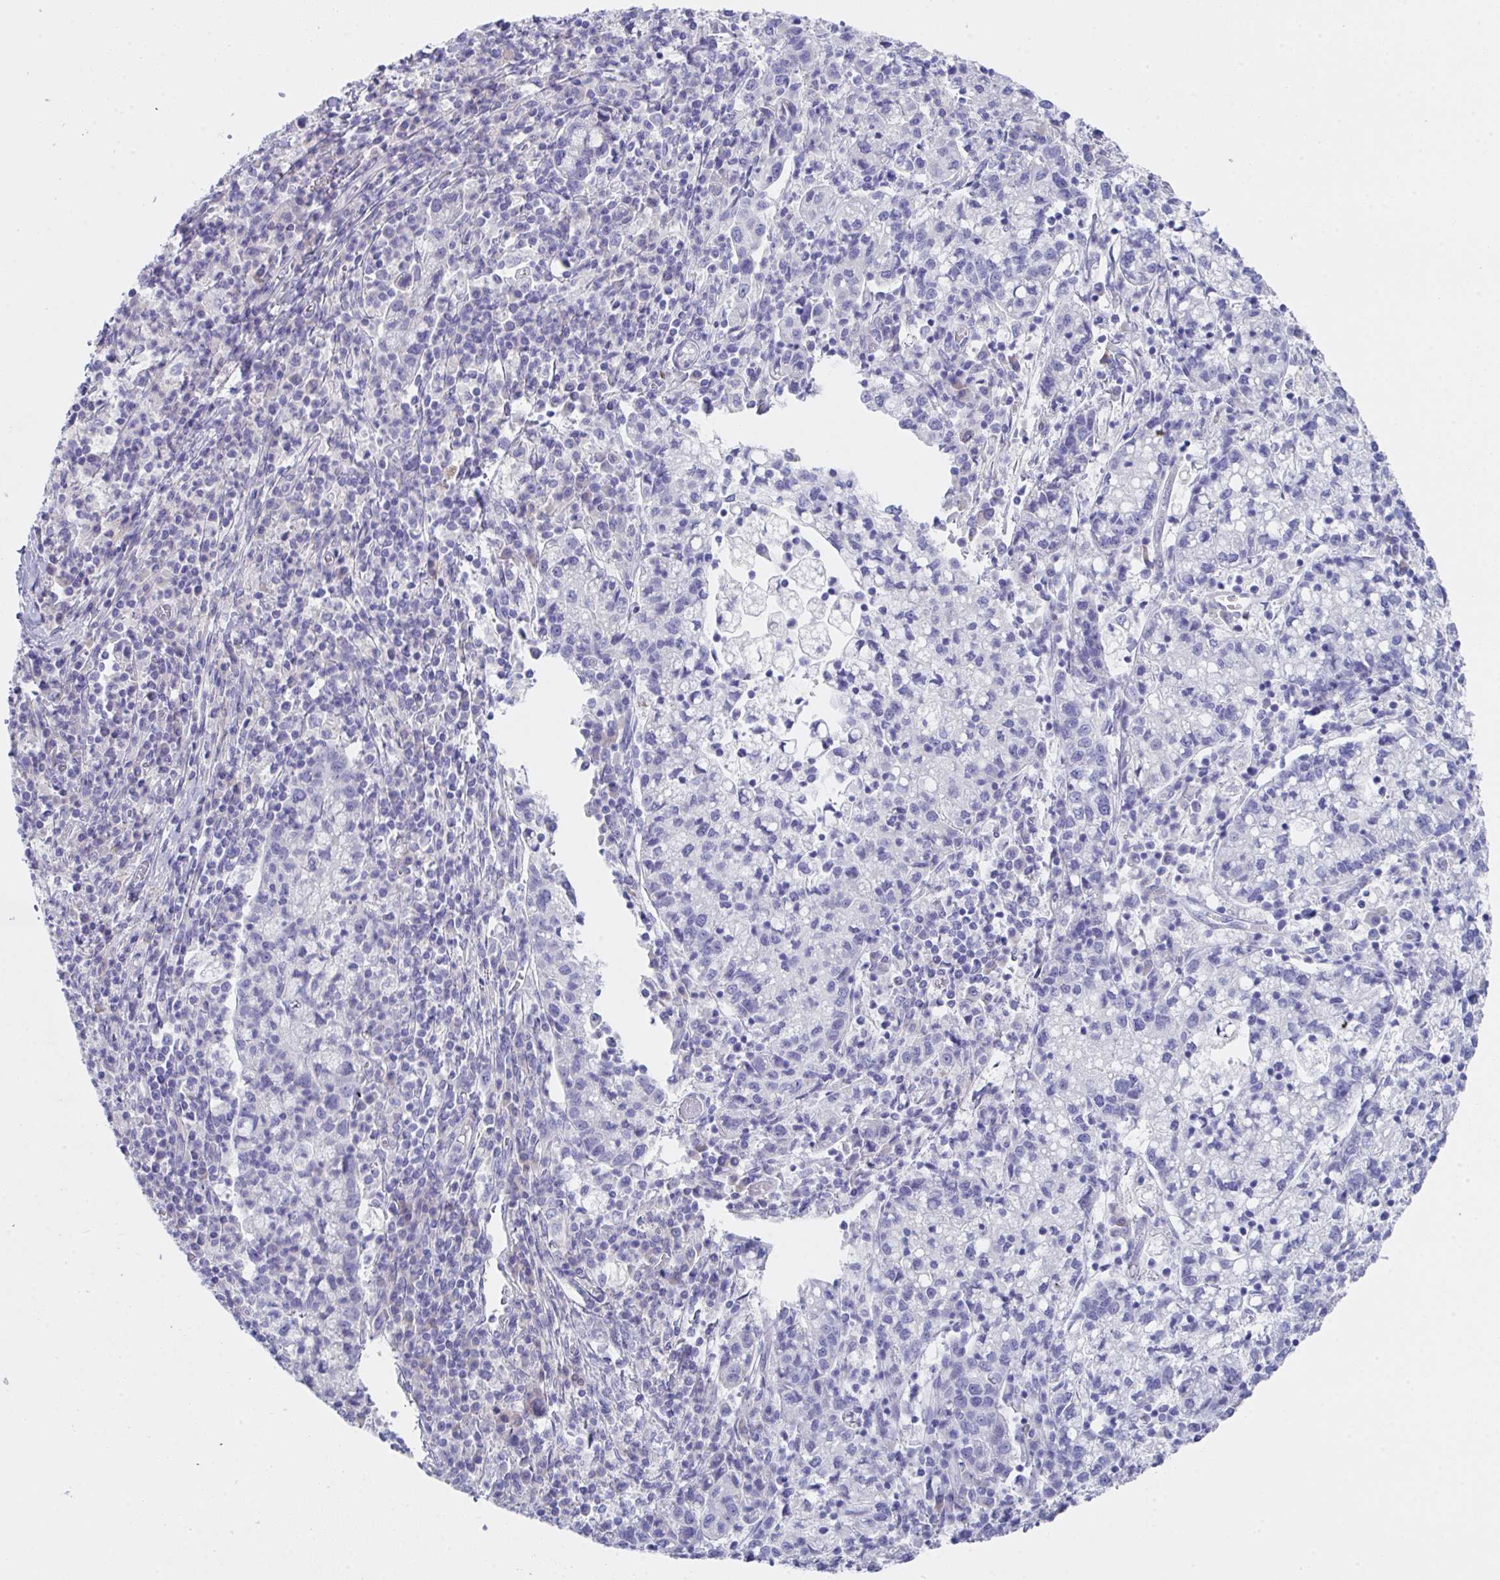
{"staining": {"intensity": "negative", "quantity": "none", "location": "none"}, "tissue": "cervical cancer", "cell_type": "Tumor cells", "image_type": "cancer", "snomed": [{"axis": "morphology", "description": "Normal tissue, NOS"}, {"axis": "morphology", "description": "Adenocarcinoma, NOS"}, {"axis": "topography", "description": "Cervix"}], "caption": "DAB (3,3'-diaminobenzidine) immunohistochemical staining of cervical cancer (adenocarcinoma) exhibits no significant positivity in tumor cells.", "gene": "FBXO47", "patient": {"sex": "female", "age": 44}}